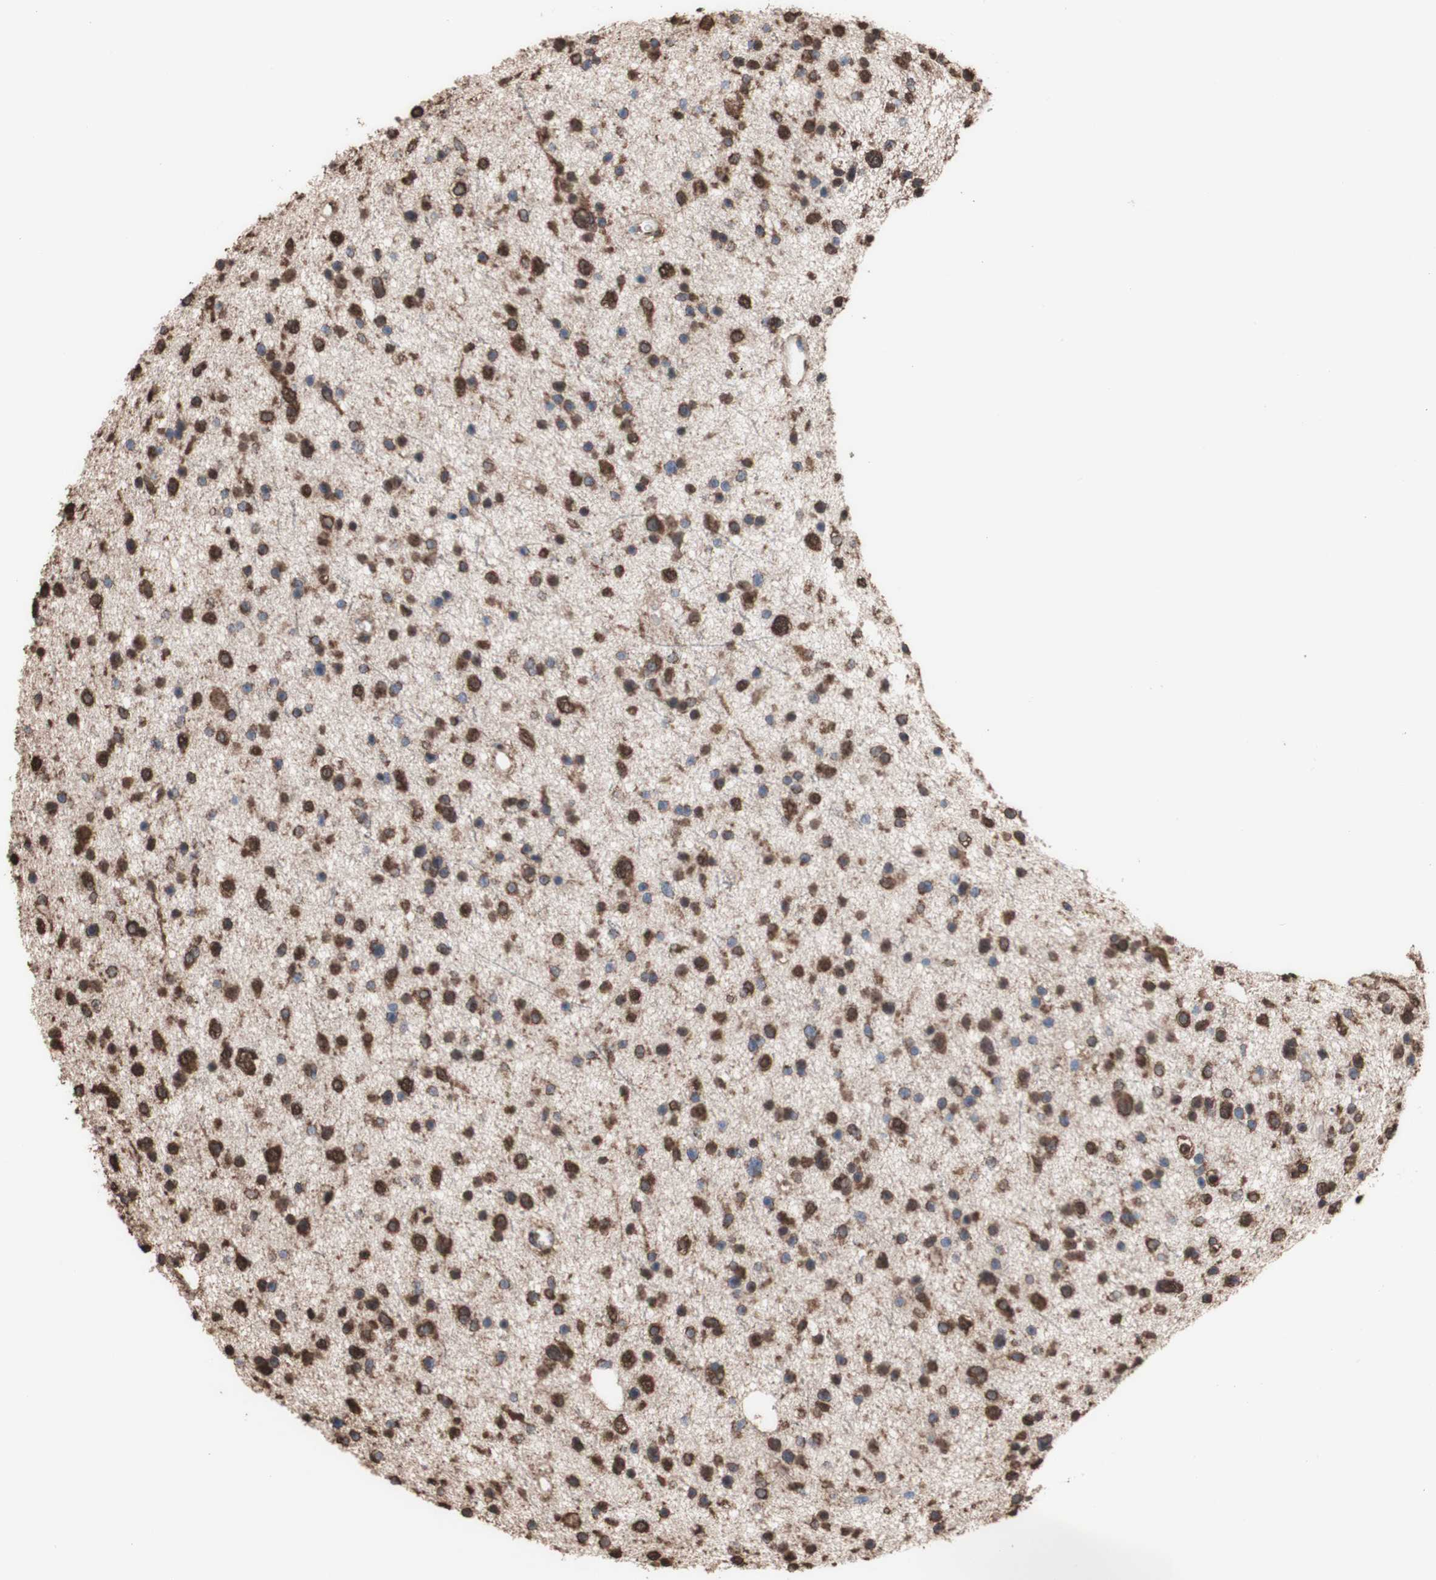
{"staining": {"intensity": "strong", "quantity": ">75%", "location": "cytoplasmic/membranous,nuclear"}, "tissue": "glioma", "cell_type": "Tumor cells", "image_type": "cancer", "snomed": [{"axis": "morphology", "description": "Glioma, malignant, Low grade"}, {"axis": "topography", "description": "Brain"}], "caption": "Malignant low-grade glioma was stained to show a protein in brown. There is high levels of strong cytoplasmic/membranous and nuclear expression in about >75% of tumor cells. Immunohistochemistry stains the protein of interest in brown and the nuclei are stained blue.", "gene": "PIDD1", "patient": {"sex": "female", "age": 37}}